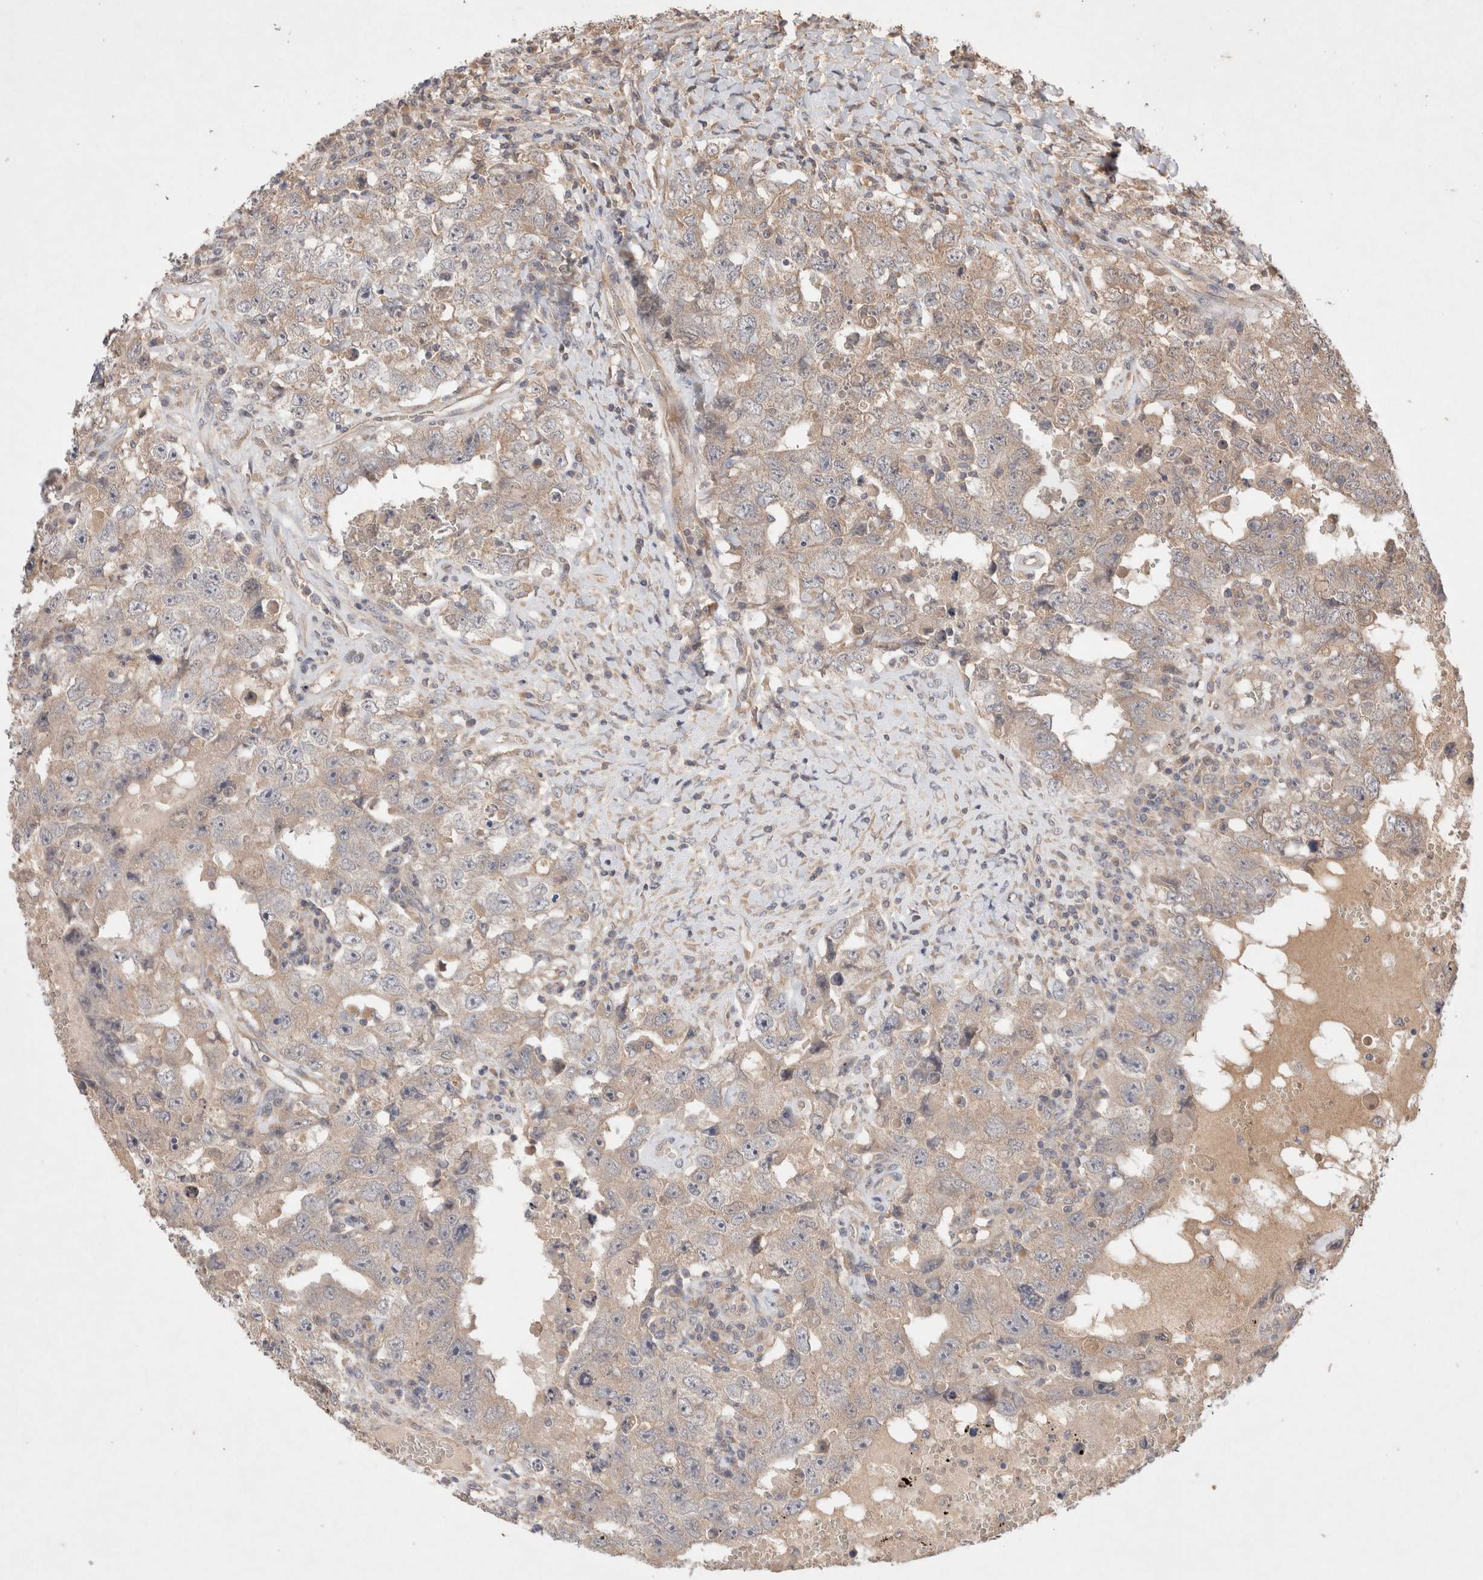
{"staining": {"intensity": "weak", "quantity": ">75%", "location": "cytoplasmic/membranous"}, "tissue": "testis cancer", "cell_type": "Tumor cells", "image_type": "cancer", "snomed": [{"axis": "morphology", "description": "Carcinoma, Embryonal, NOS"}, {"axis": "topography", "description": "Testis"}], "caption": "Immunohistochemistry image of human testis embryonal carcinoma stained for a protein (brown), which reveals low levels of weak cytoplasmic/membranous positivity in about >75% of tumor cells.", "gene": "KLHL20", "patient": {"sex": "male", "age": 26}}